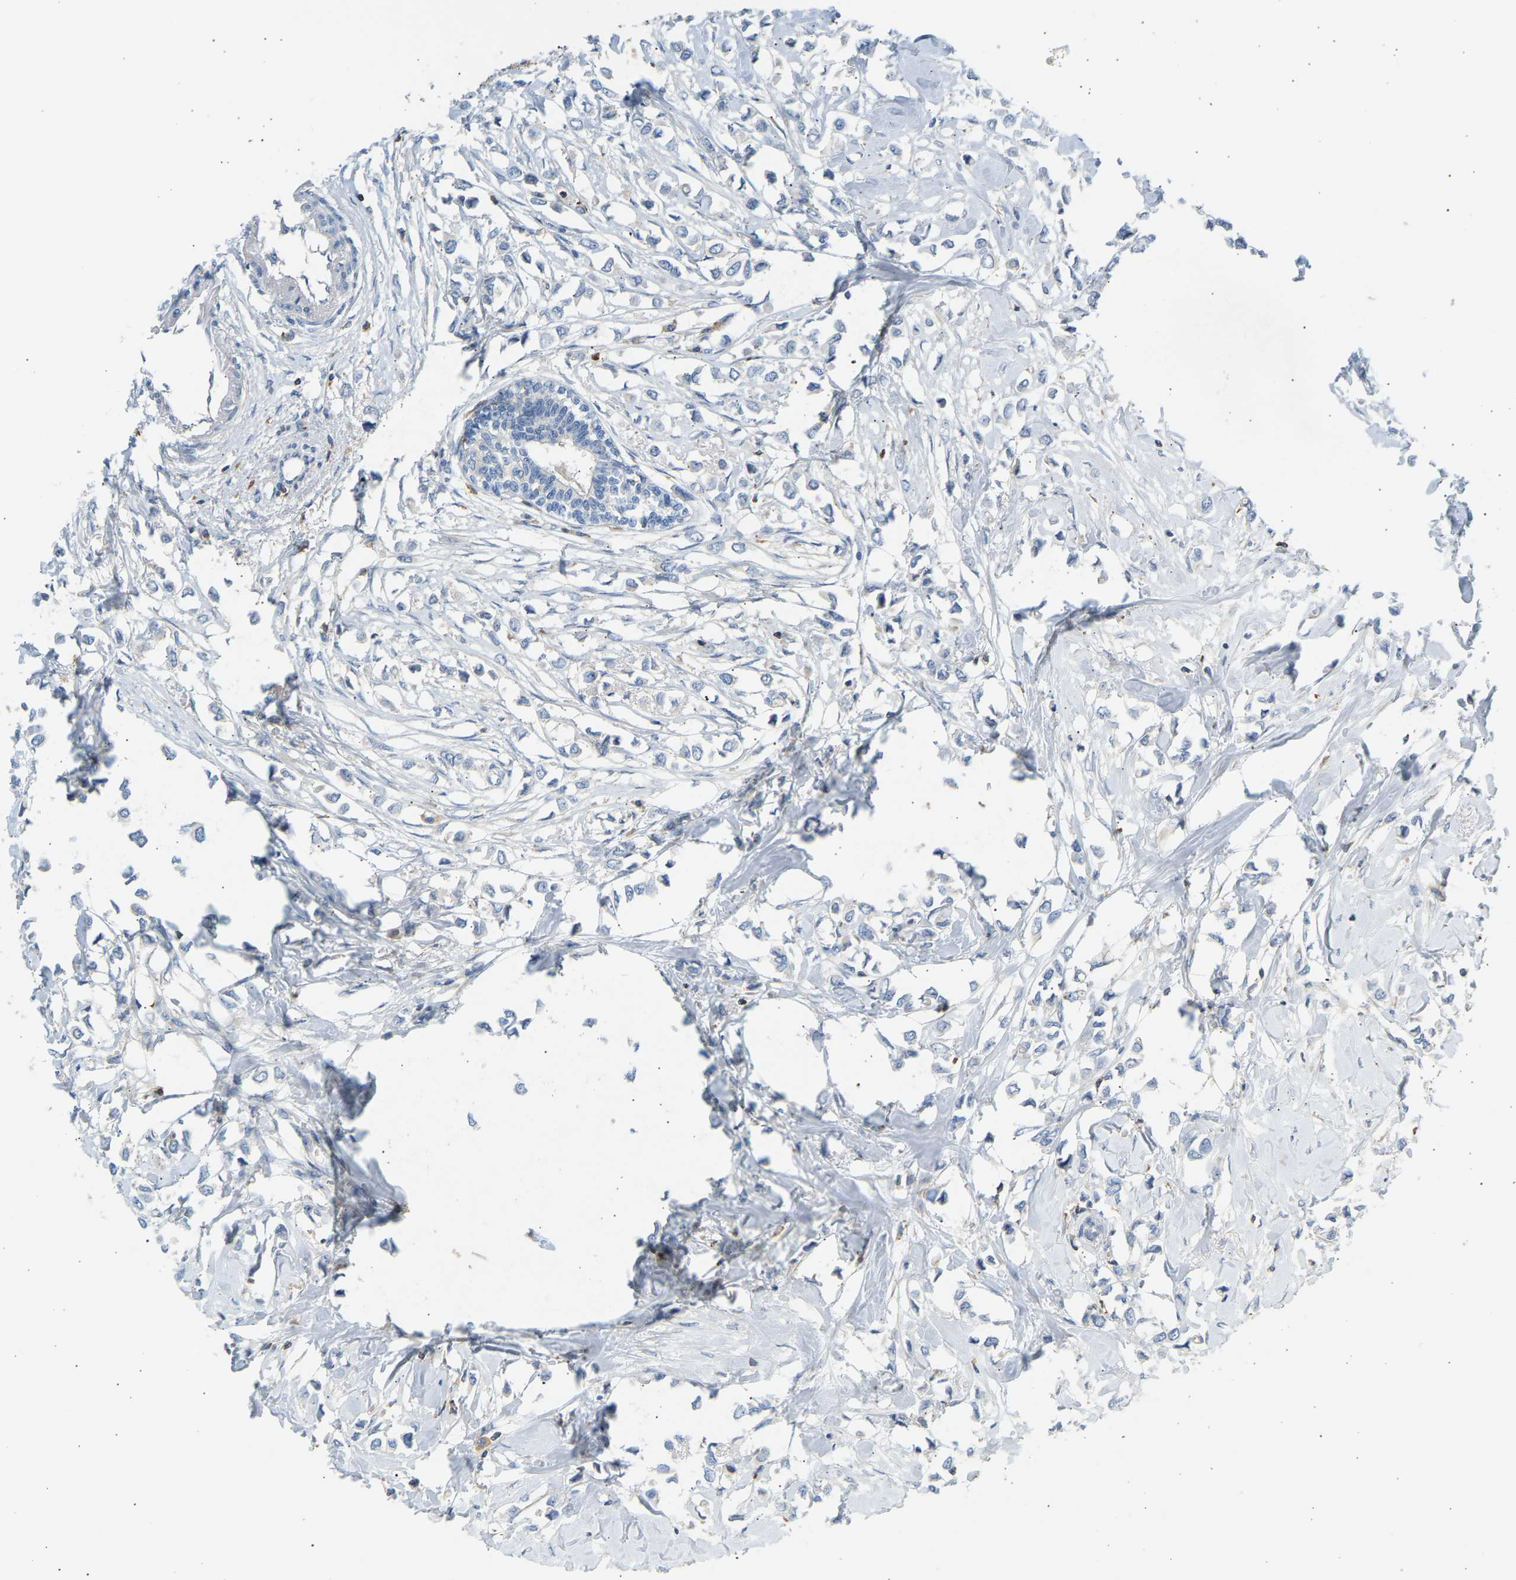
{"staining": {"intensity": "negative", "quantity": "none", "location": "none"}, "tissue": "breast cancer", "cell_type": "Tumor cells", "image_type": "cancer", "snomed": [{"axis": "morphology", "description": "Lobular carcinoma"}, {"axis": "topography", "description": "Breast"}], "caption": "An immunohistochemistry (IHC) photomicrograph of breast cancer is shown. There is no staining in tumor cells of breast cancer.", "gene": "FNBP1", "patient": {"sex": "female", "age": 51}}